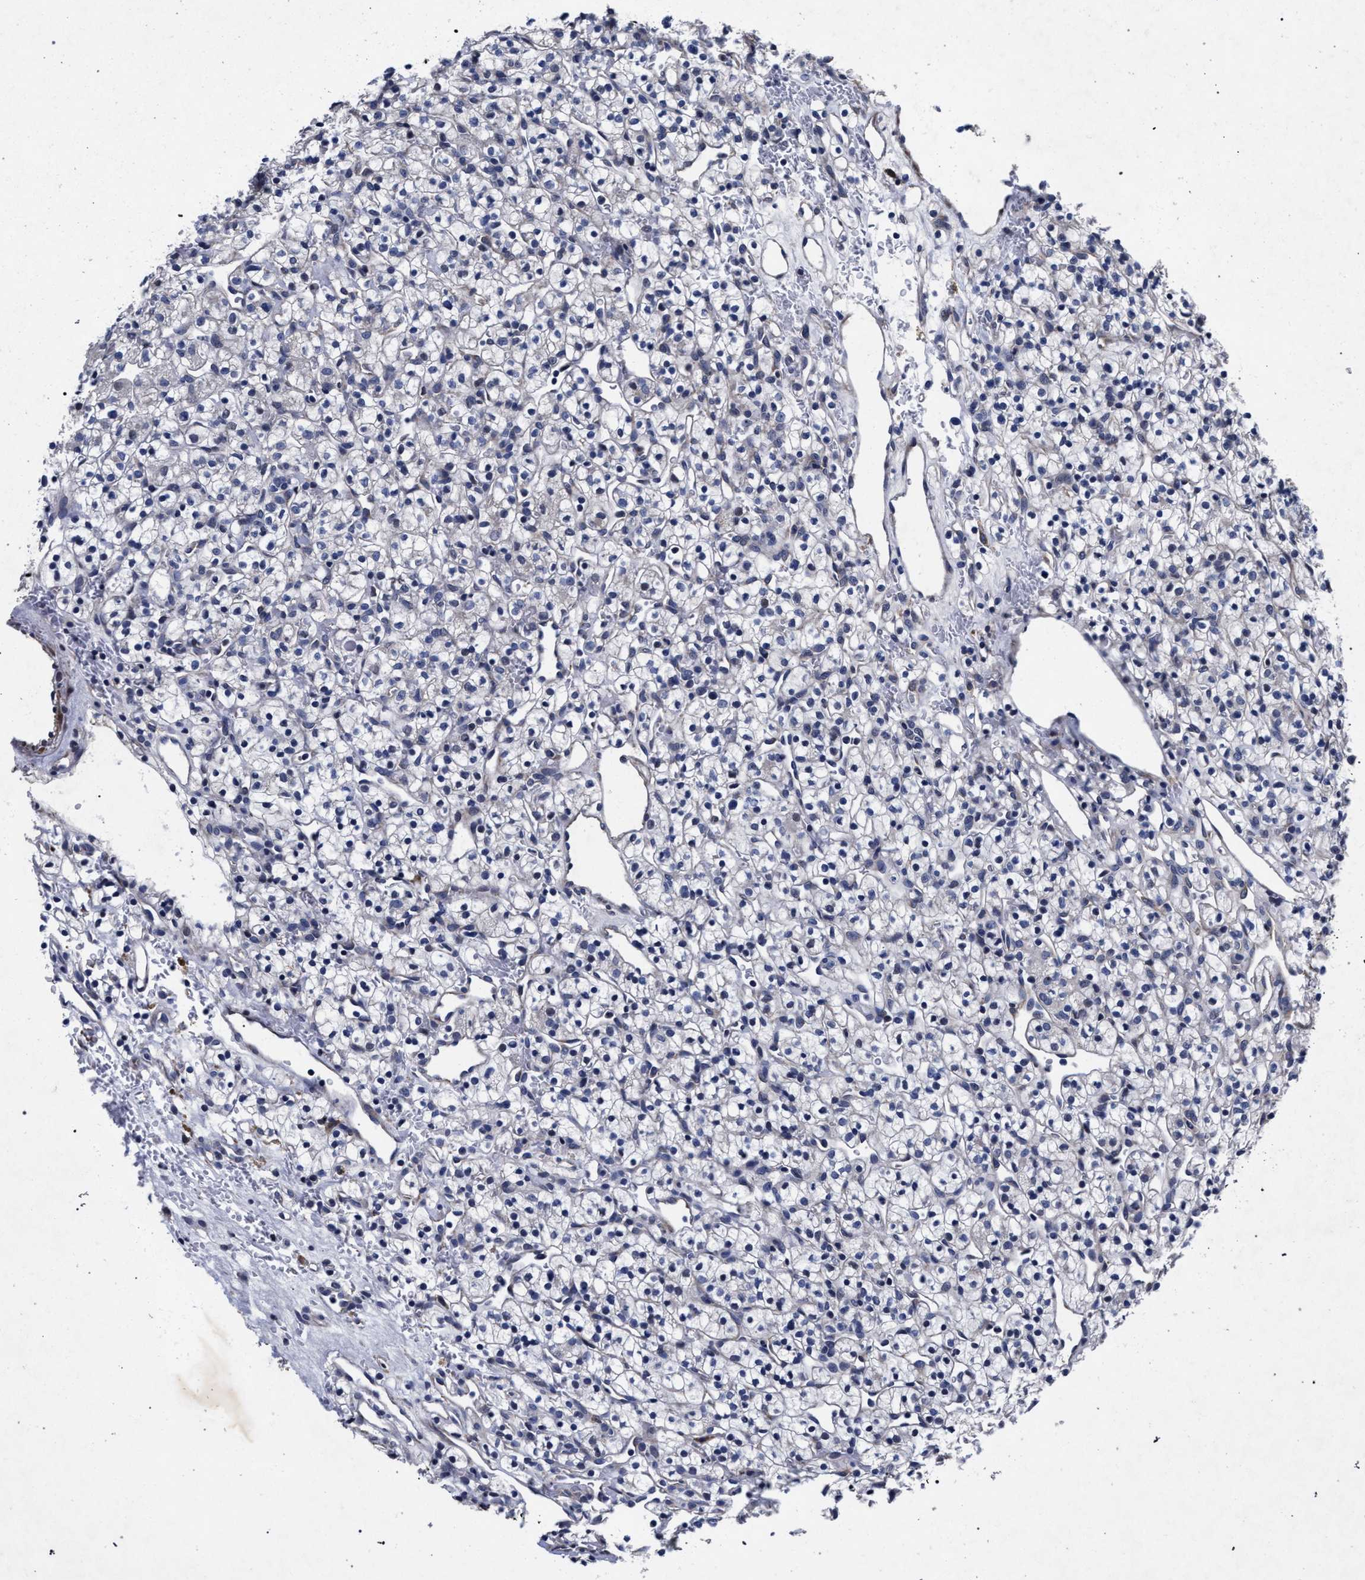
{"staining": {"intensity": "negative", "quantity": "none", "location": "none"}, "tissue": "renal cancer", "cell_type": "Tumor cells", "image_type": "cancer", "snomed": [{"axis": "morphology", "description": "Adenocarcinoma, NOS"}, {"axis": "topography", "description": "Kidney"}], "caption": "The image reveals no significant positivity in tumor cells of renal cancer. (IHC, brightfield microscopy, high magnification).", "gene": "CFAP95", "patient": {"sex": "female", "age": 57}}